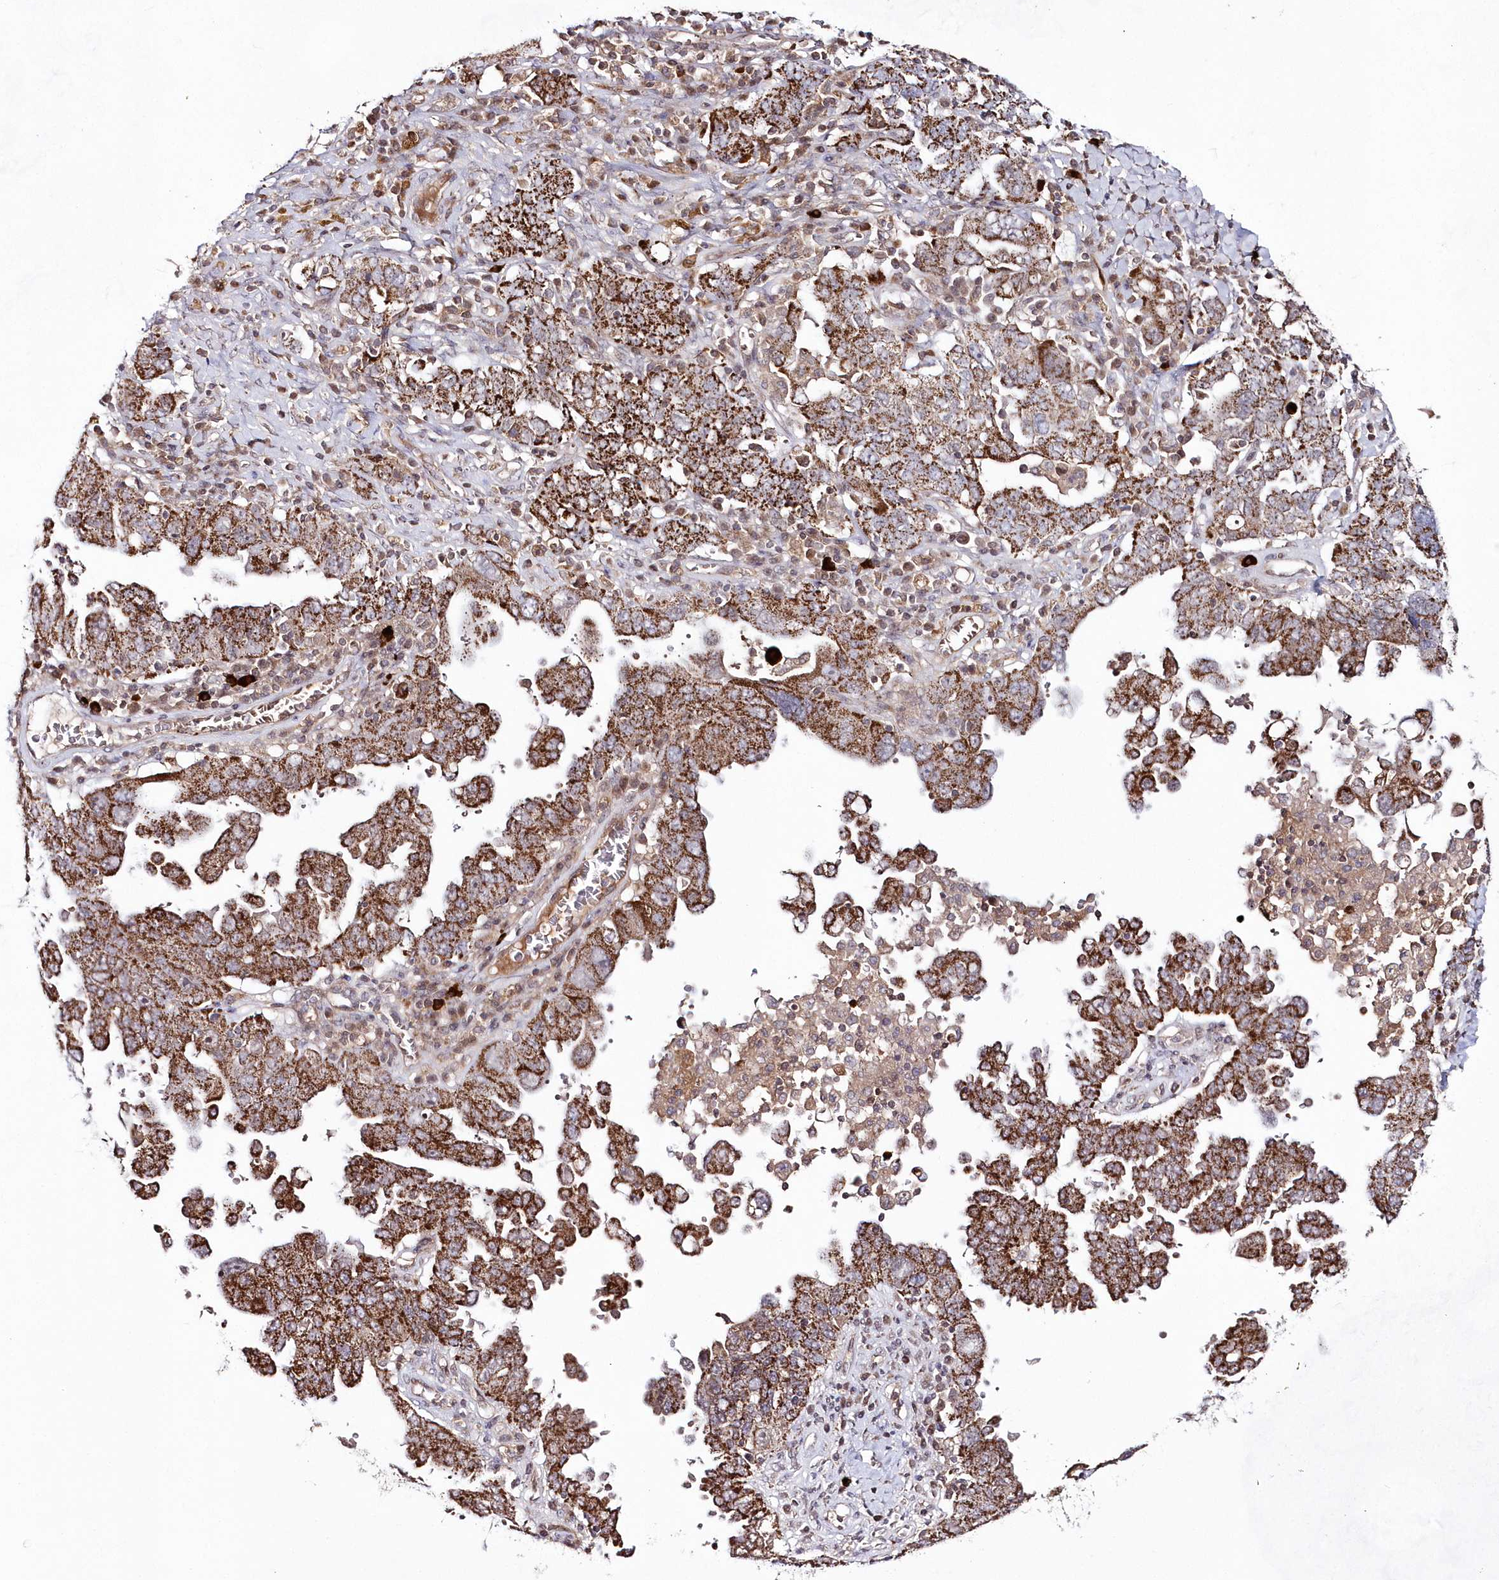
{"staining": {"intensity": "strong", "quantity": ">75%", "location": "cytoplasmic/membranous"}, "tissue": "ovarian cancer", "cell_type": "Tumor cells", "image_type": "cancer", "snomed": [{"axis": "morphology", "description": "Carcinoma, endometroid"}, {"axis": "topography", "description": "Ovary"}], "caption": "Endometroid carcinoma (ovarian) stained with a protein marker reveals strong staining in tumor cells.", "gene": "IMPA1", "patient": {"sex": "female", "age": 62}}